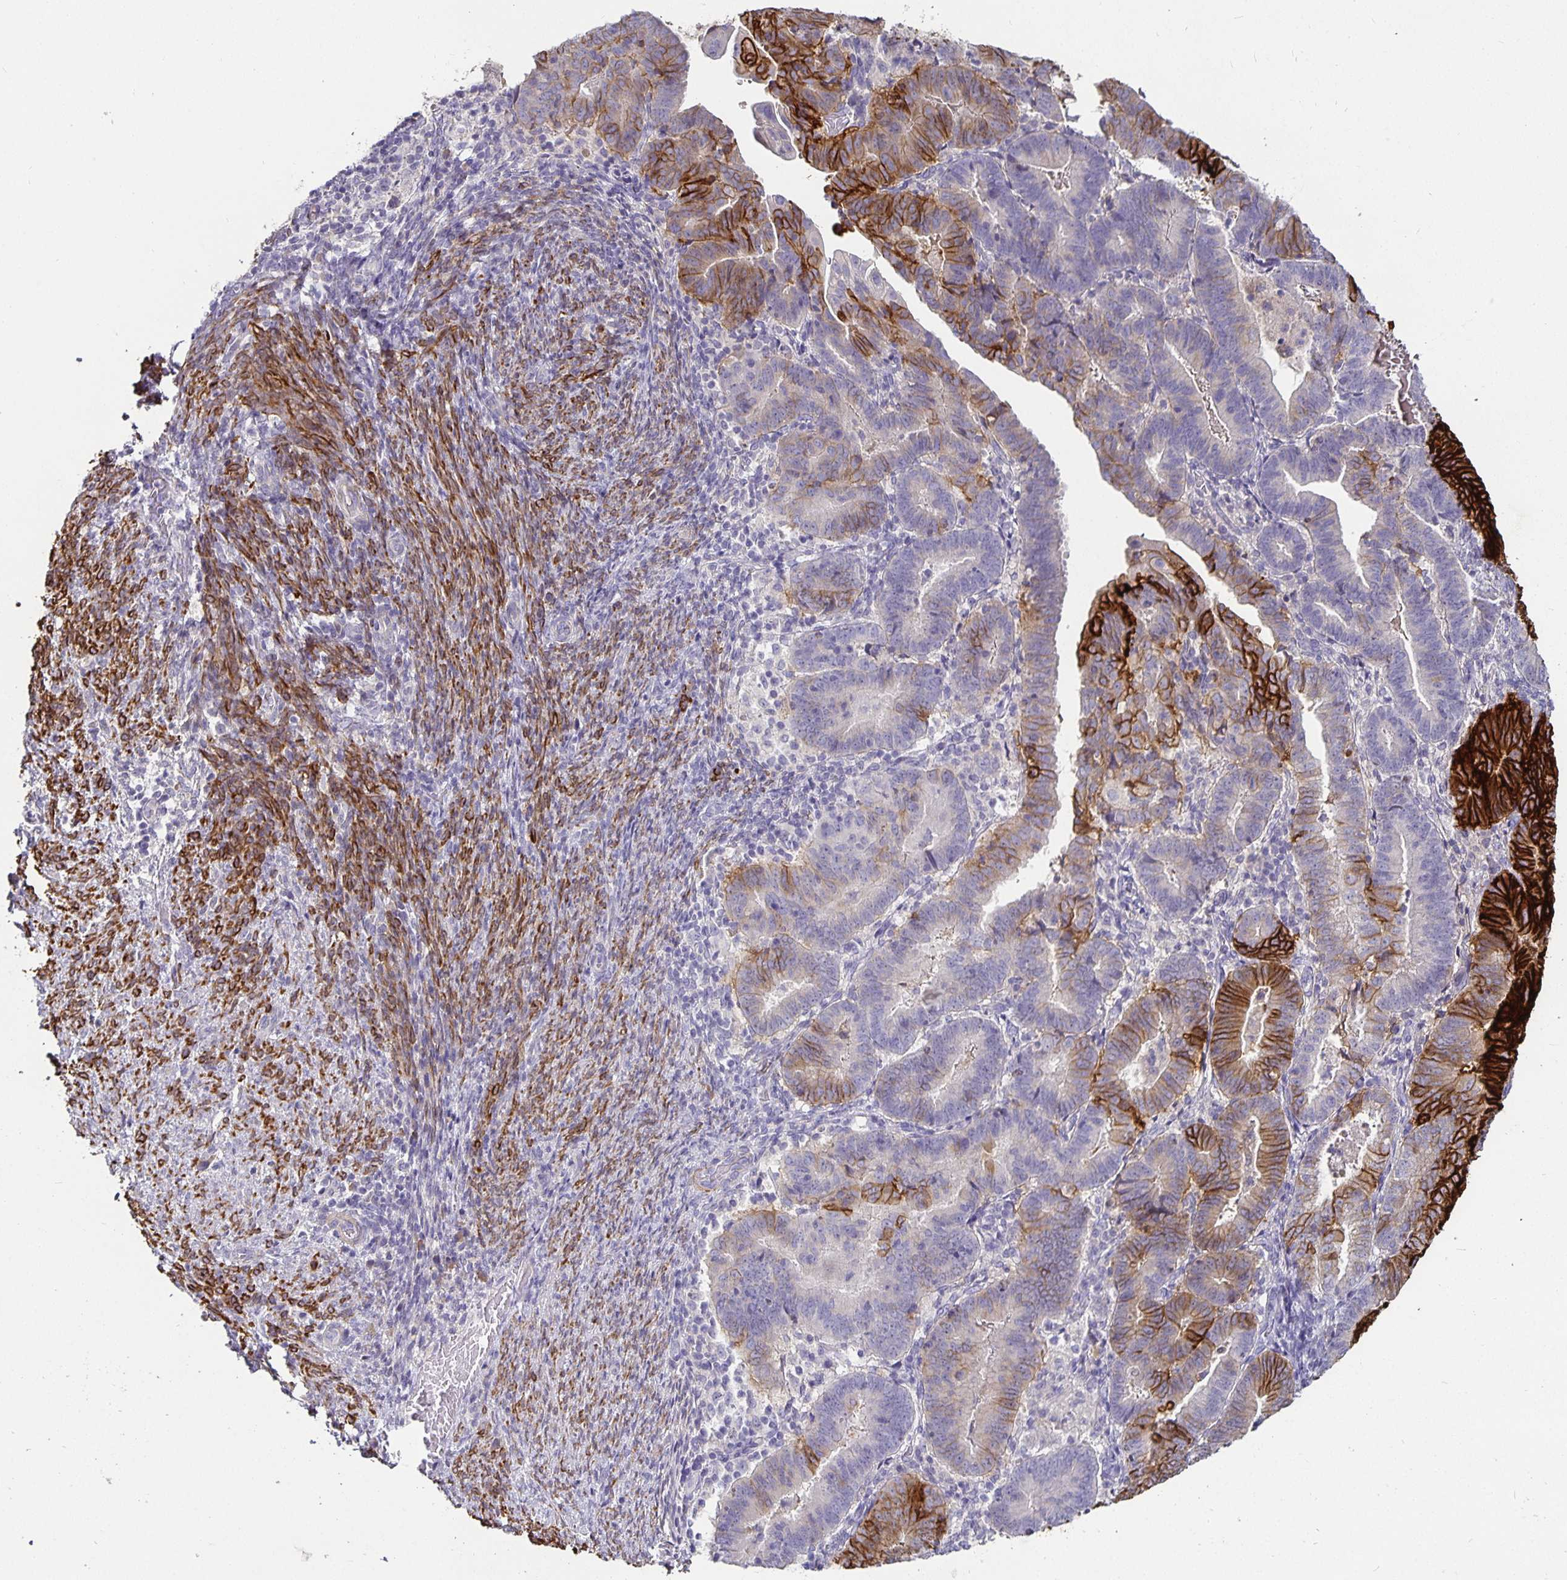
{"staining": {"intensity": "strong", "quantity": "<25%", "location": "cytoplasmic/membranous"}, "tissue": "endometrial cancer", "cell_type": "Tumor cells", "image_type": "cancer", "snomed": [{"axis": "morphology", "description": "Adenocarcinoma, NOS"}, {"axis": "topography", "description": "Endometrium"}], "caption": "Endometrial cancer (adenocarcinoma) tissue displays strong cytoplasmic/membranous staining in about <25% of tumor cells, visualized by immunohistochemistry.", "gene": "CA12", "patient": {"sex": "female", "age": 70}}